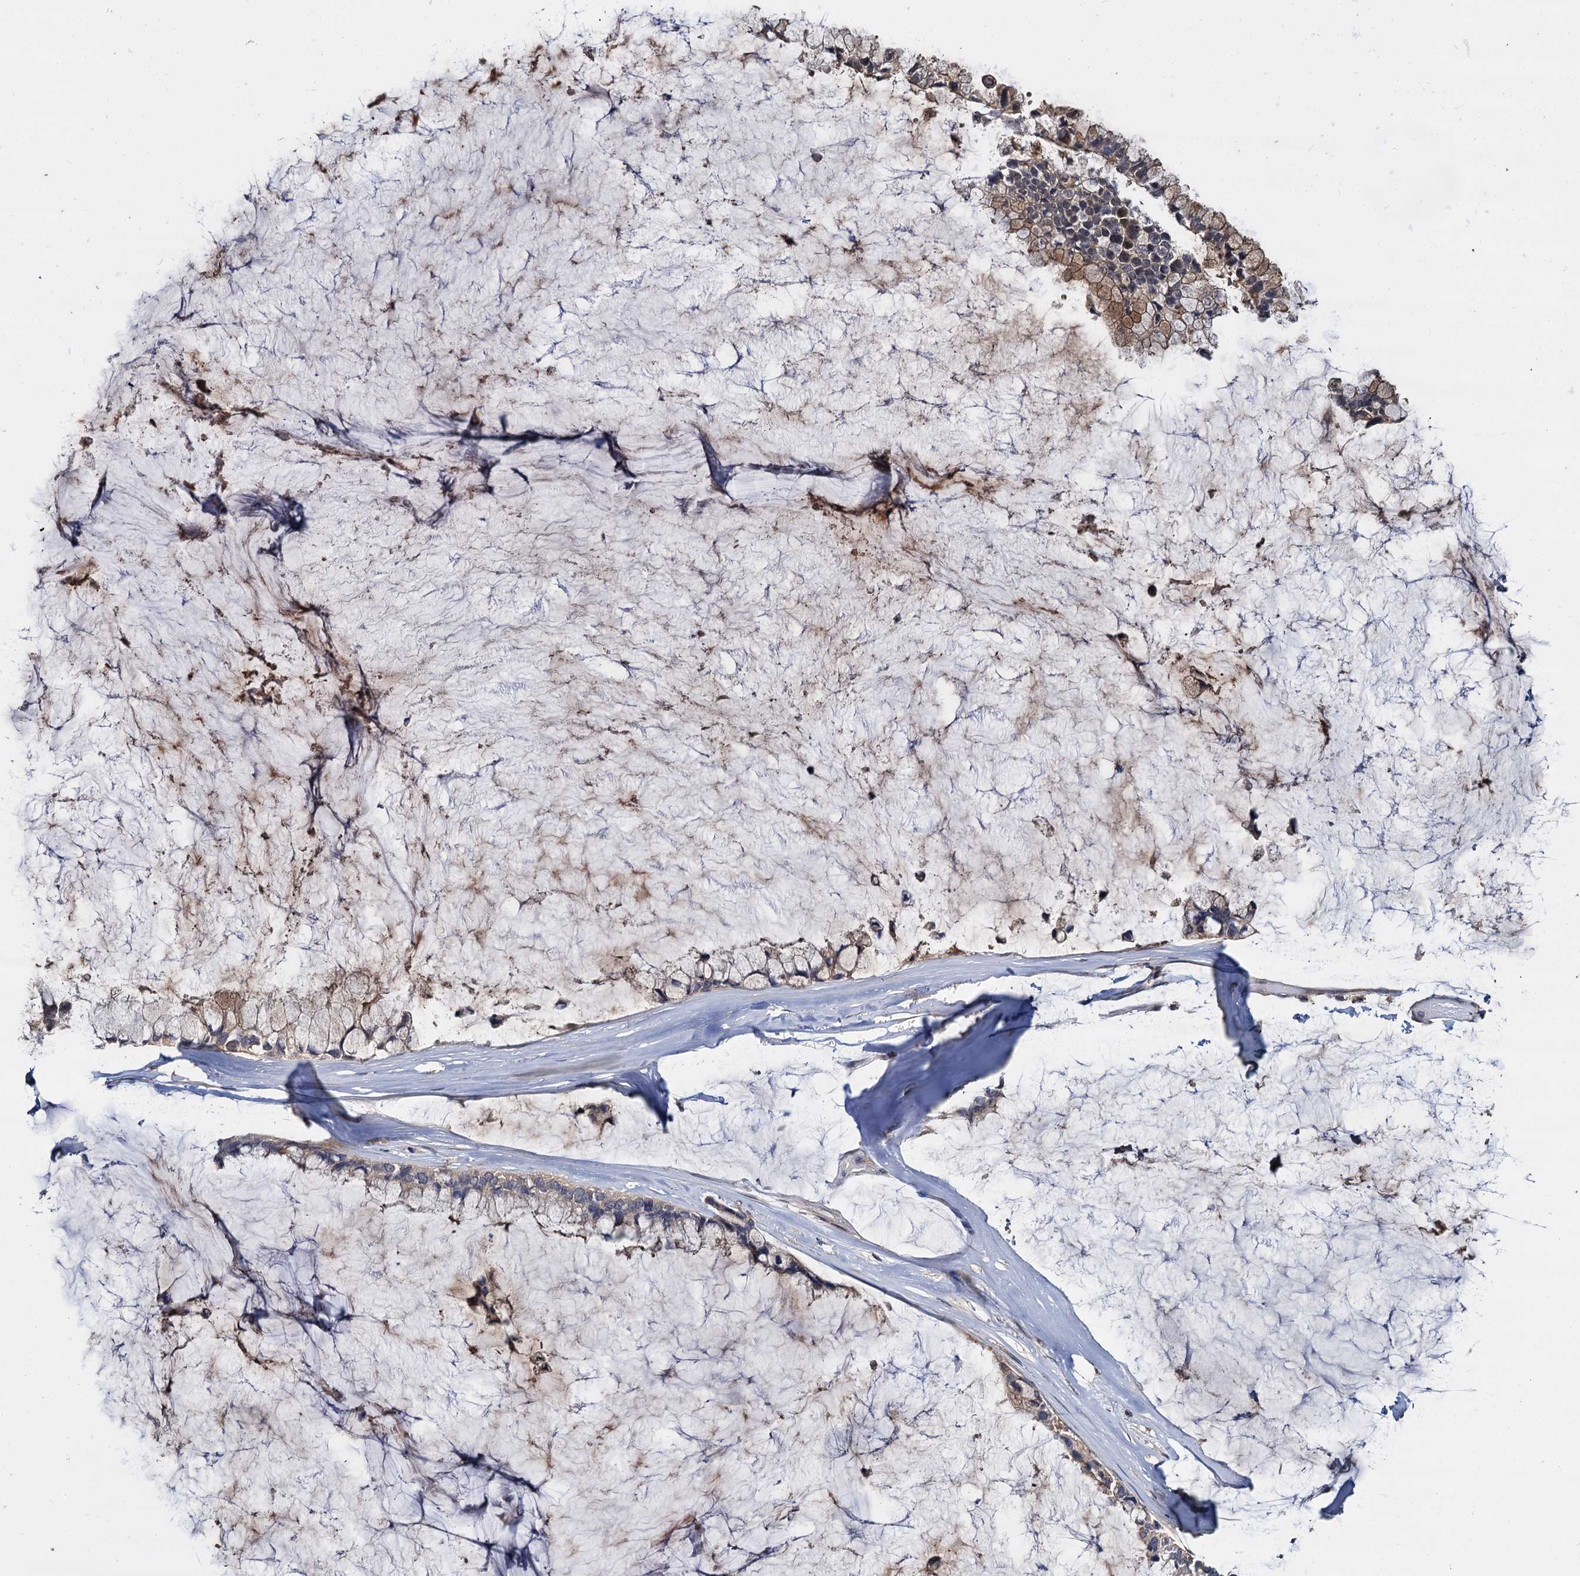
{"staining": {"intensity": "weak", "quantity": "25%-75%", "location": "cytoplasmic/membranous"}, "tissue": "ovarian cancer", "cell_type": "Tumor cells", "image_type": "cancer", "snomed": [{"axis": "morphology", "description": "Cystadenocarcinoma, mucinous, NOS"}, {"axis": "topography", "description": "Ovary"}], "caption": "IHC photomicrograph of neoplastic tissue: human mucinous cystadenocarcinoma (ovarian) stained using immunohistochemistry reveals low levels of weak protein expression localized specifically in the cytoplasmic/membranous of tumor cells, appearing as a cytoplasmic/membranous brown color.", "gene": "CCDC184", "patient": {"sex": "female", "age": 39}}